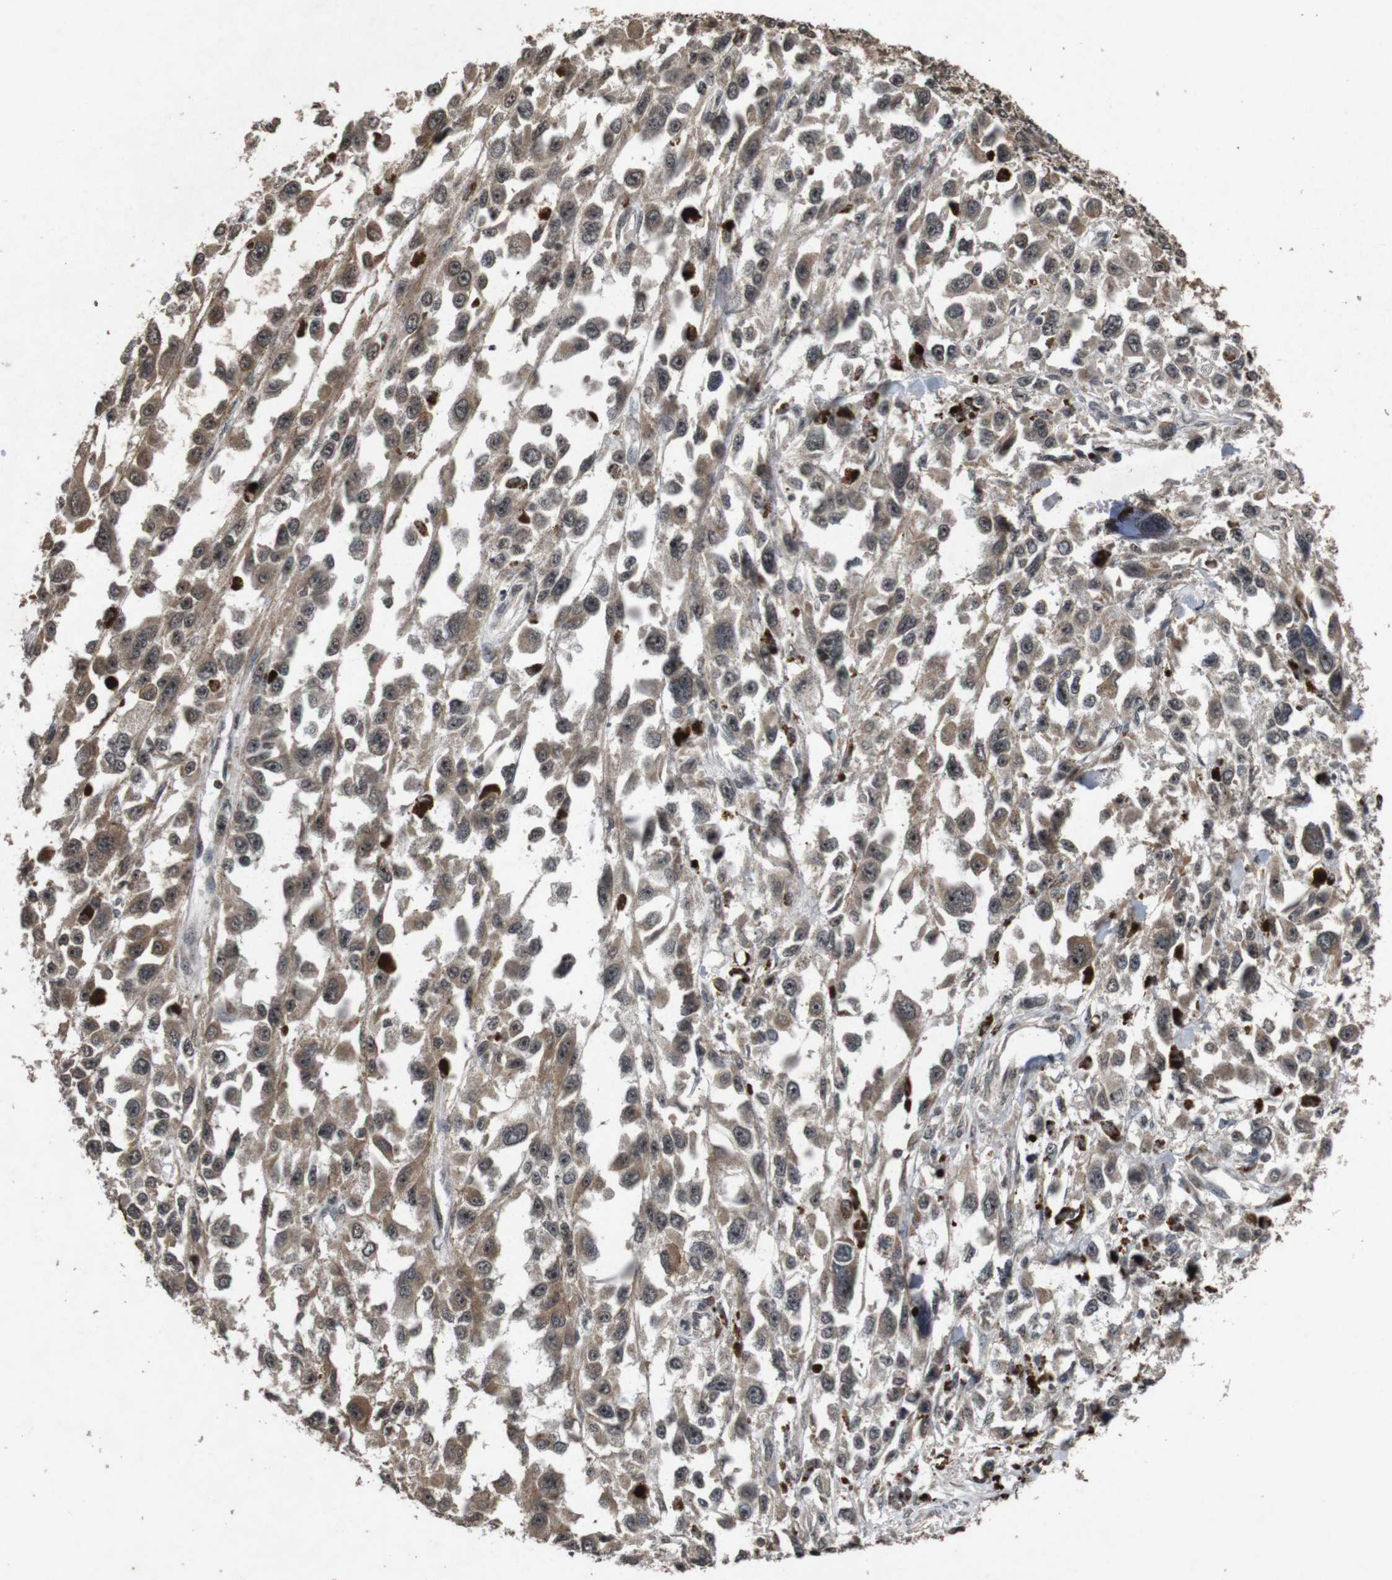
{"staining": {"intensity": "moderate", "quantity": ">75%", "location": "cytoplasmic/membranous,nuclear"}, "tissue": "melanoma", "cell_type": "Tumor cells", "image_type": "cancer", "snomed": [{"axis": "morphology", "description": "Malignant melanoma, Metastatic site"}, {"axis": "topography", "description": "Lymph node"}], "caption": "IHC micrograph of malignant melanoma (metastatic site) stained for a protein (brown), which shows medium levels of moderate cytoplasmic/membranous and nuclear staining in about >75% of tumor cells.", "gene": "SORL1", "patient": {"sex": "male", "age": 59}}